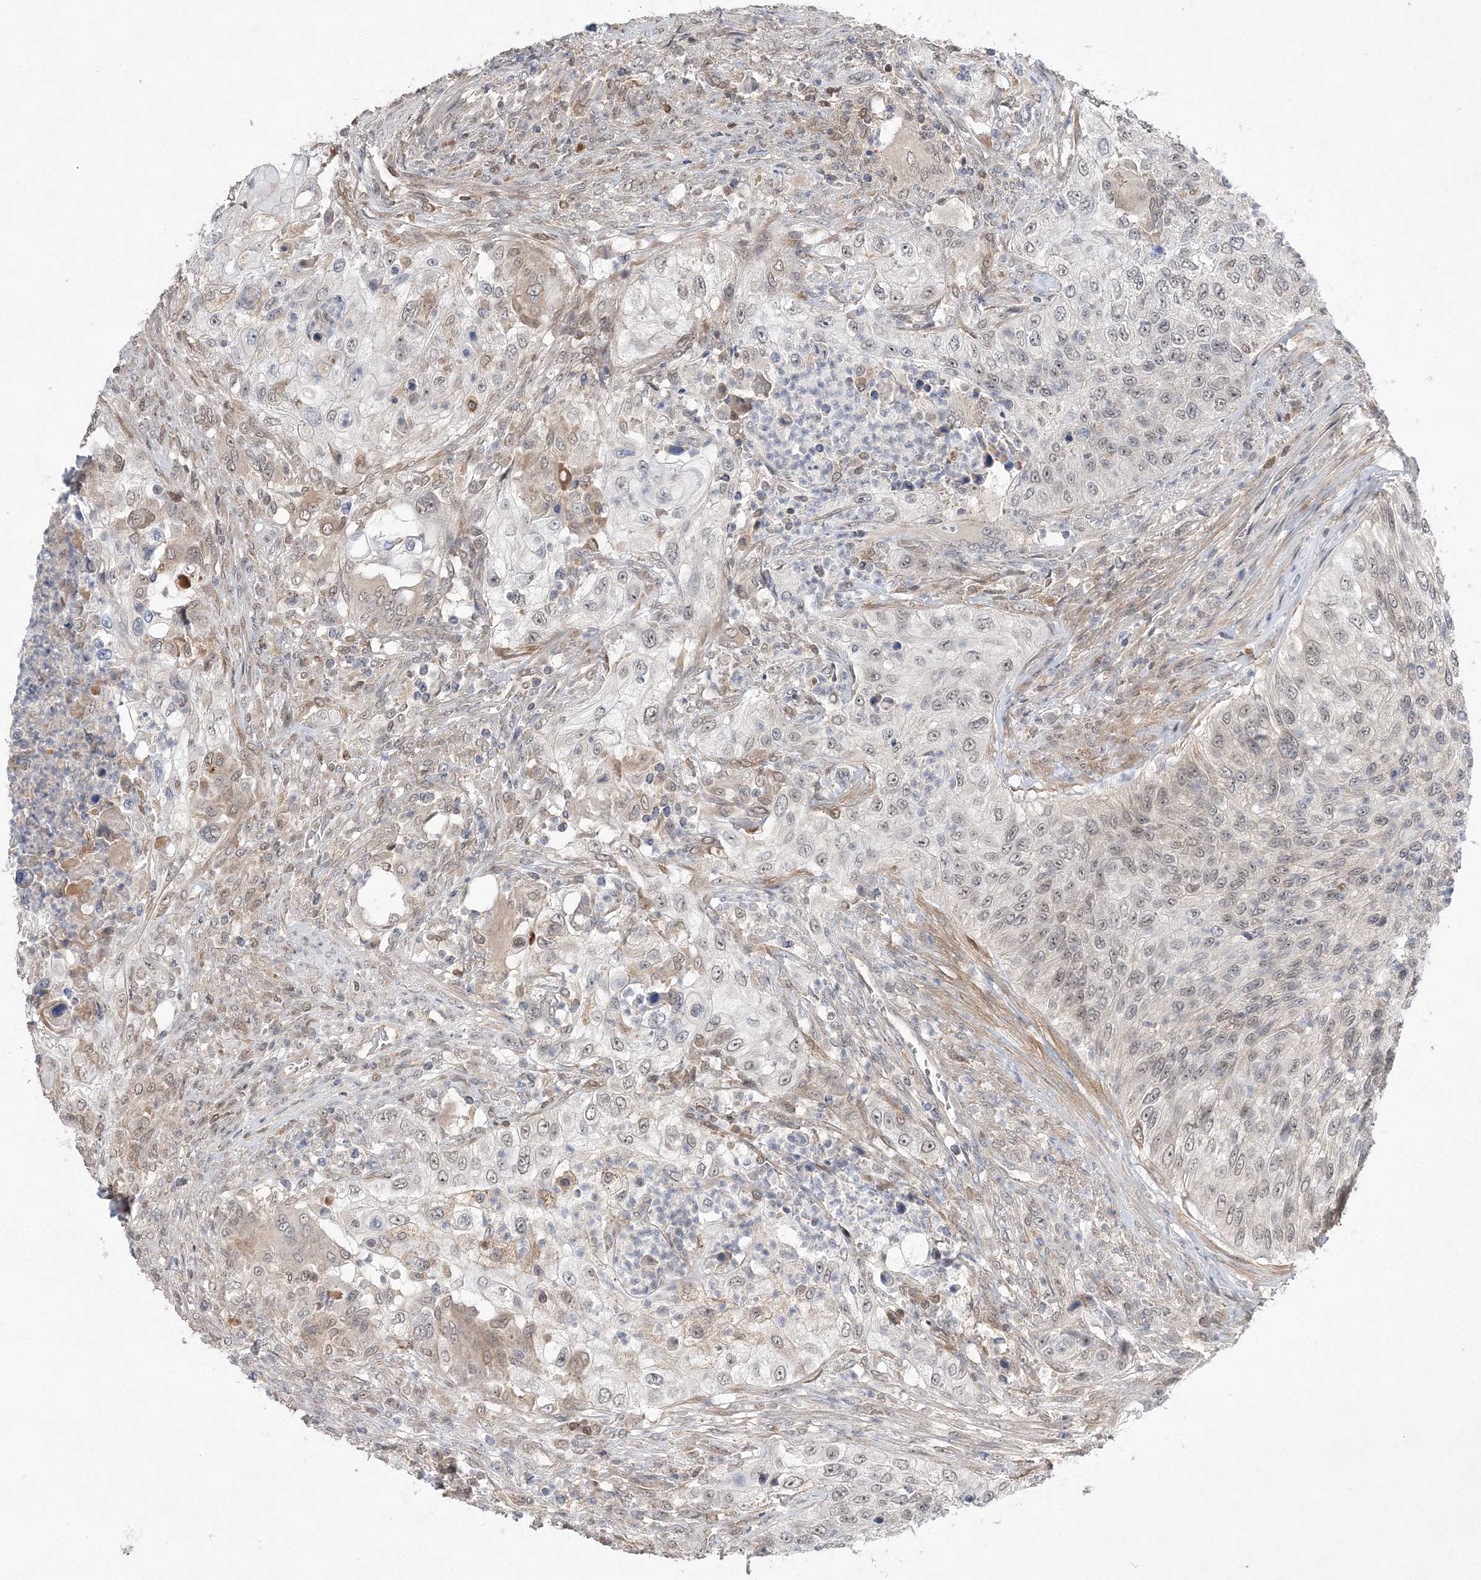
{"staining": {"intensity": "weak", "quantity": "25%-75%", "location": "nuclear"}, "tissue": "urothelial cancer", "cell_type": "Tumor cells", "image_type": "cancer", "snomed": [{"axis": "morphology", "description": "Urothelial carcinoma, High grade"}, {"axis": "topography", "description": "Urinary bladder"}], "caption": "IHC of human urothelial cancer shows low levels of weak nuclear positivity in approximately 25%-75% of tumor cells.", "gene": "TMEM132B", "patient": {"sex": "female", "age": 60}}